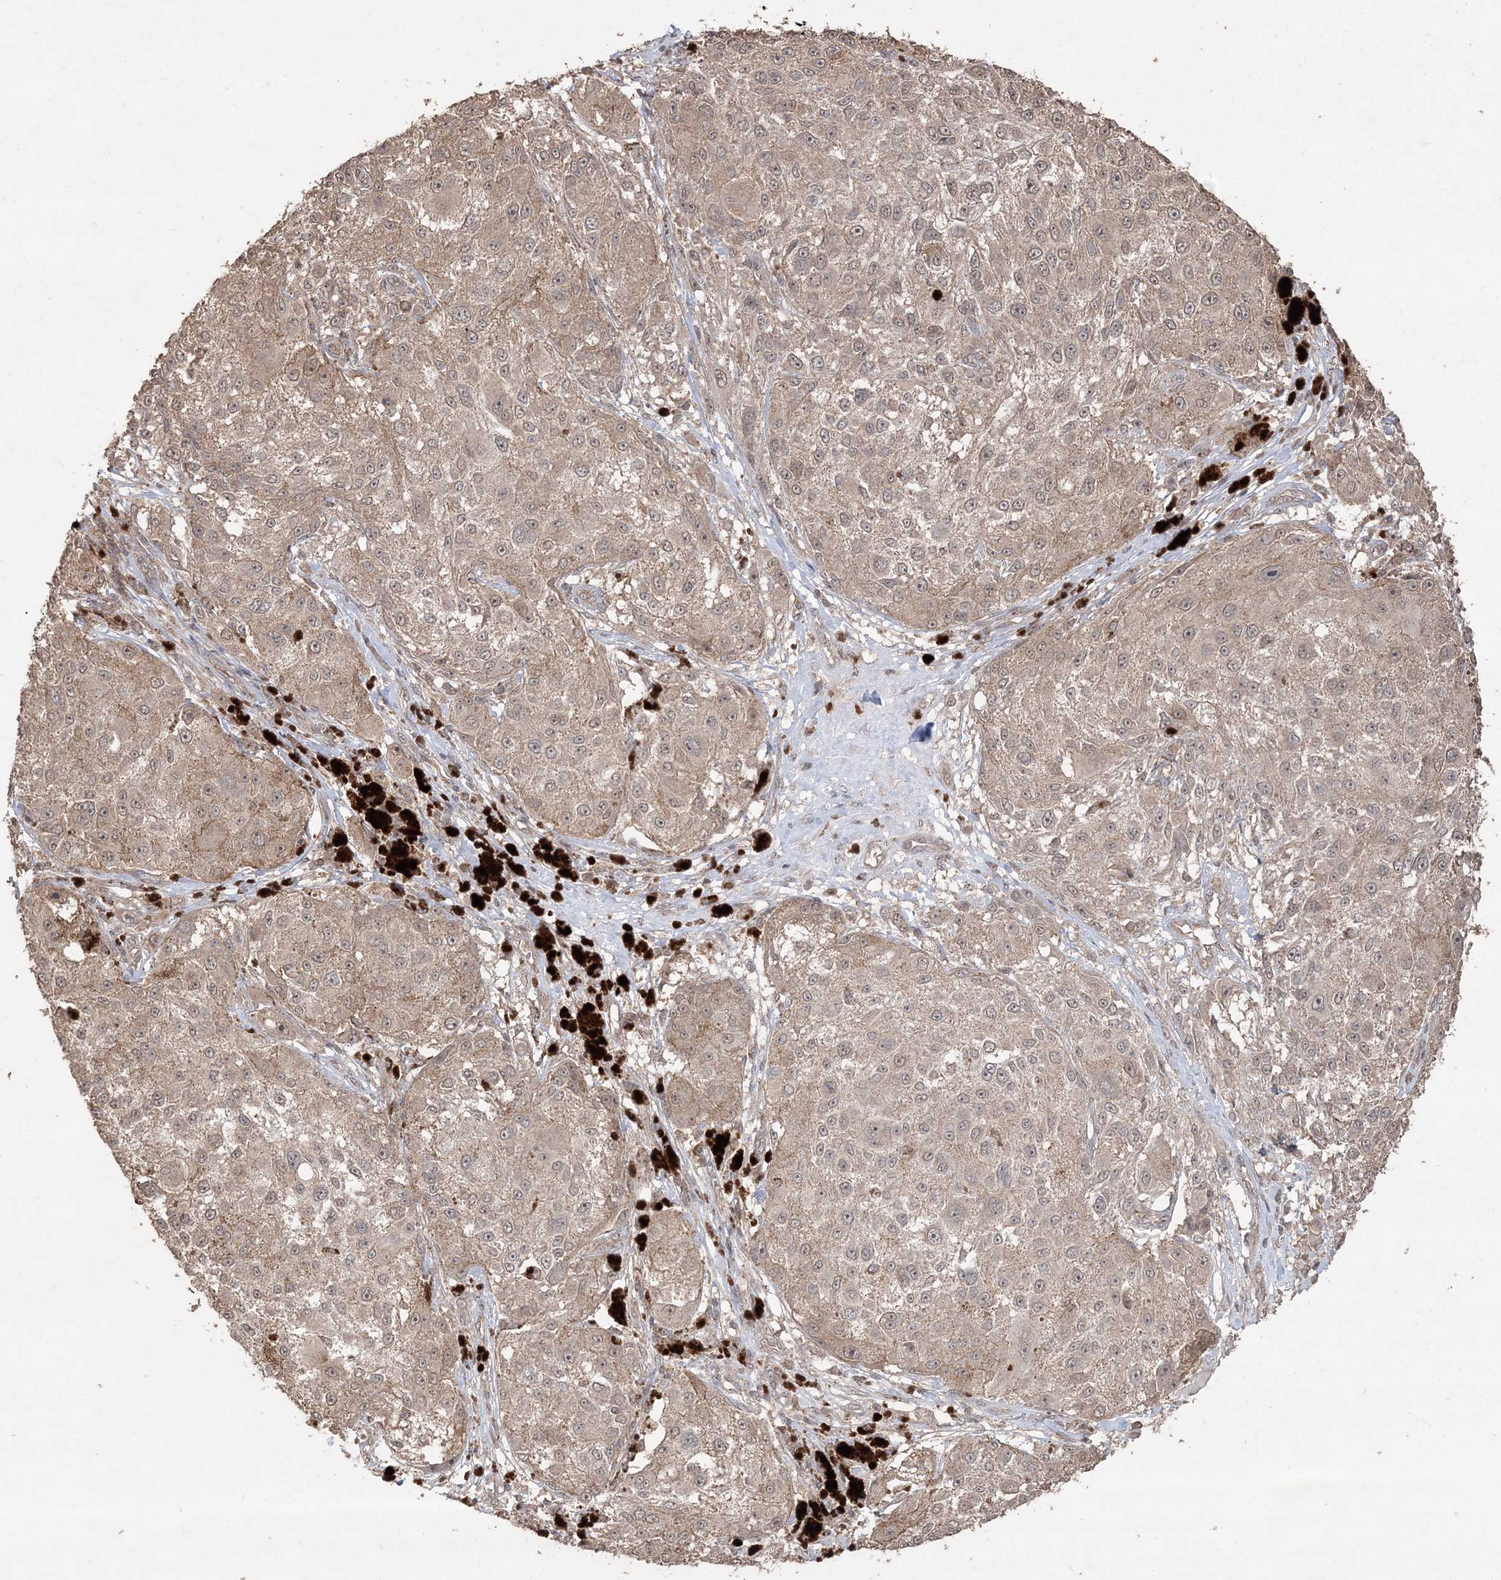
{"staining": {"intensity": "weak", "quantity": "25%-75%", "location": "cytoplasmic/membranous,nuclear"}, "tissue": "melanoma", "cell_type": "Tumor cells", "image_type": "cancer", "snomed": [{"axis": "morphology", "description": "Necrosis, NOS"}, {"axis": "morphology", "description": "Malignant melanoma, NOS"}, {"axis": "topography", "description": "Skin"}], "caption": "Human melanoma stained for a protein (brown) displays weak cytoplasmic/membranous and nuclear positive expression in approximately 25%-75% of tumor cells.", "gene": "EHHADH", "patient": {"sex": "female", "age": 87}}